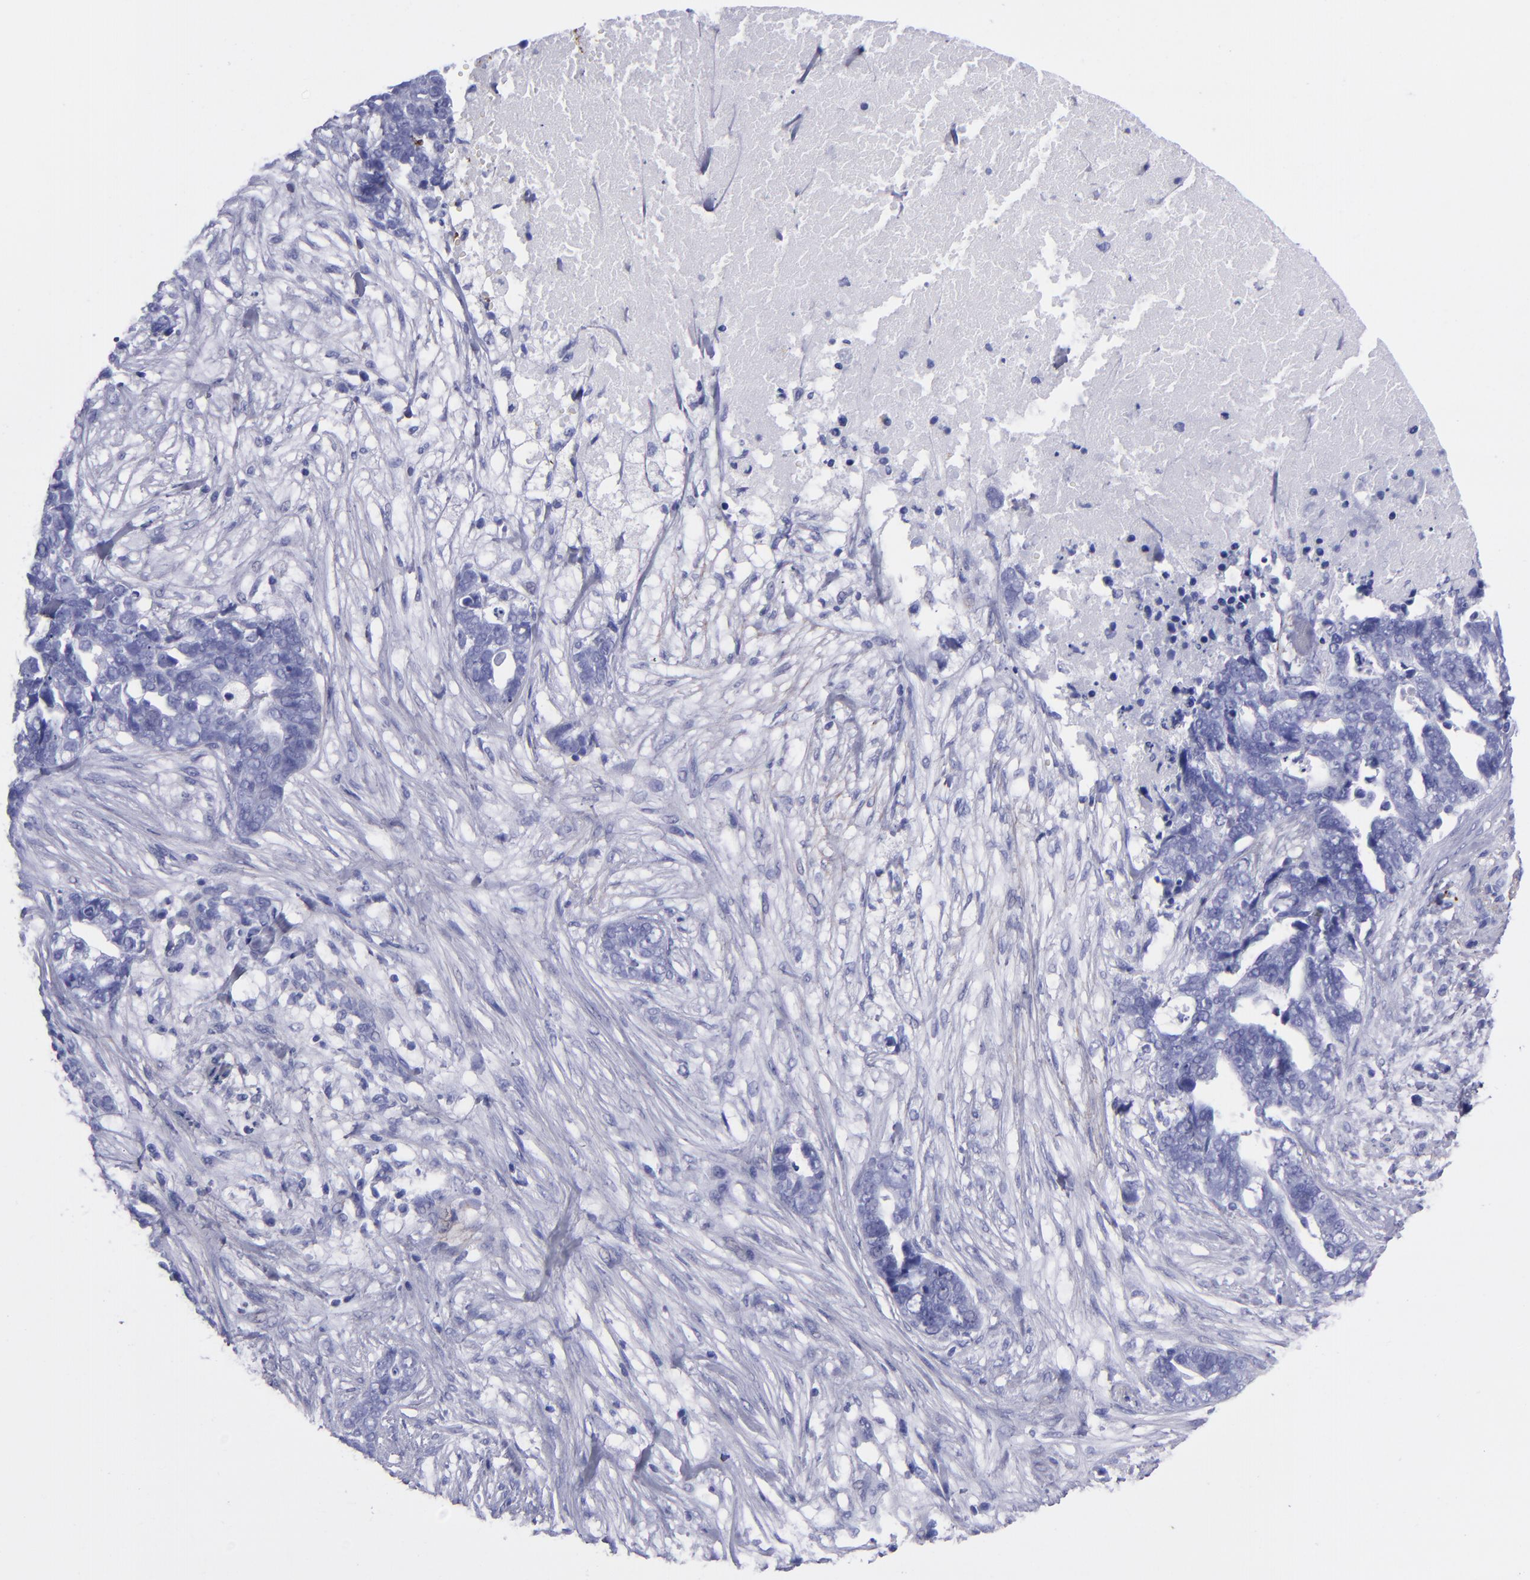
{"staining": {"intensity": "negative", "quantity": "none", "location": "none"}, "tissue": "ovarian cancer", "cell_type": "Tumor cells", "image_type": "cancer", "snomed": [{"axis": "morphology", "description": "Normal tissue, NOS"}, {"axis": "morphology", "description": "Cystadenocarcinoma, serous, NOS"}, {"axis": "topography", "description": "Fallopian tube"}, {"axis": "topography", "description": "Ovary"}], "caption": "The IHC histopathology image has no significant staining in tumor cells of ovarian cancer (serous cystadenocarcinoma) tissue.", "gene": "EFCAB13", "patient": {"sex": "female", "age": 56}}